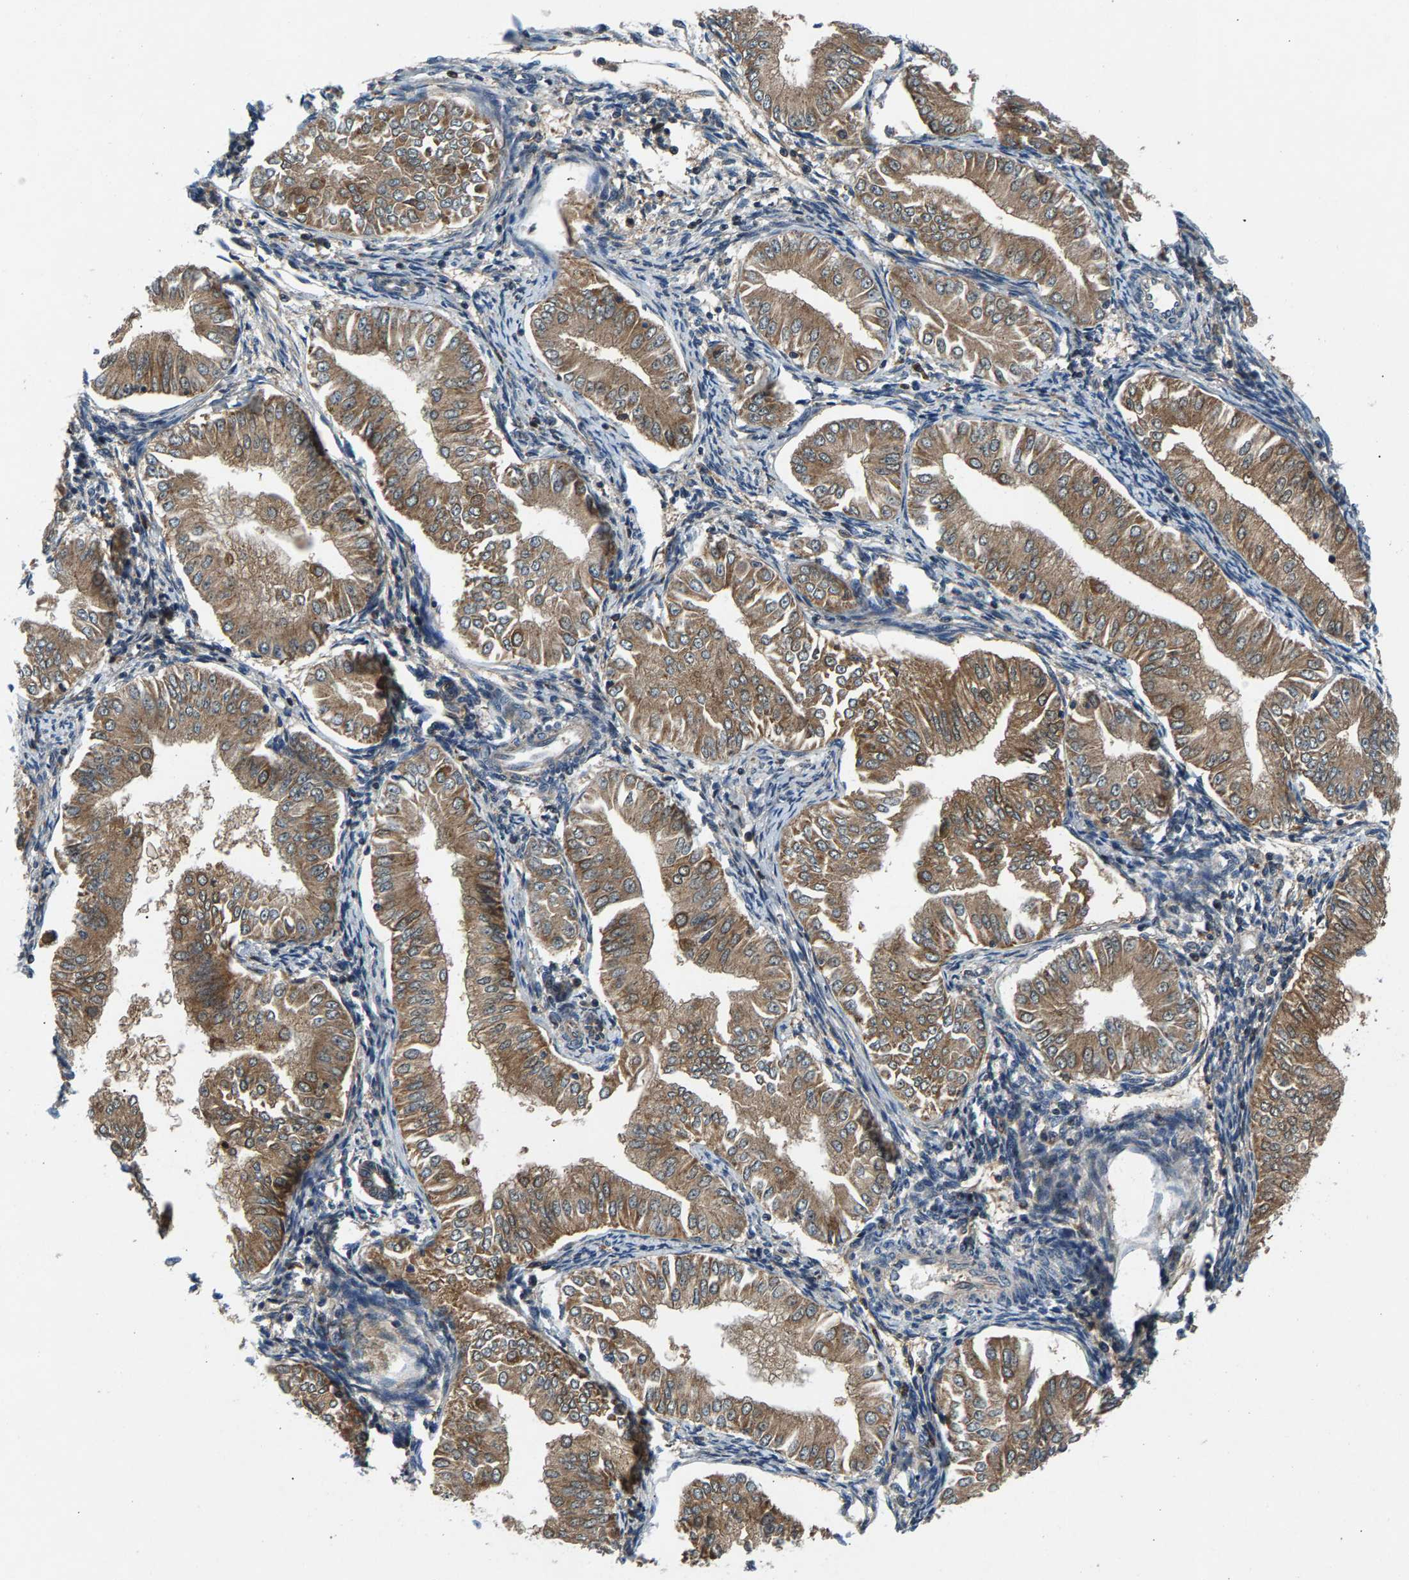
{"staining": {"intensity": "moderate", "quantity": ">75%", "location": "cytoplasmic/membranous"}, "tissue": "endometrial cancer", "cell_type": "Tumor cells", "image_type": "cancer", "snomed": [{"axis": "morphology", "description": "Normal tissue, NOS"}, {"axis": "morphology", "description": "Adenocarcinoma, NOS"}, {"axis": "topography", "description": "Endometrium"}], "caption": "Human adenocarcinoma (endometrial) stained with a brown dye exhibits moderate cytoplasmic/membranous positive staining in about >75% of tumor cells.", "gene": "FAM78A", "patient": {"sex": "female", "age": 53}}